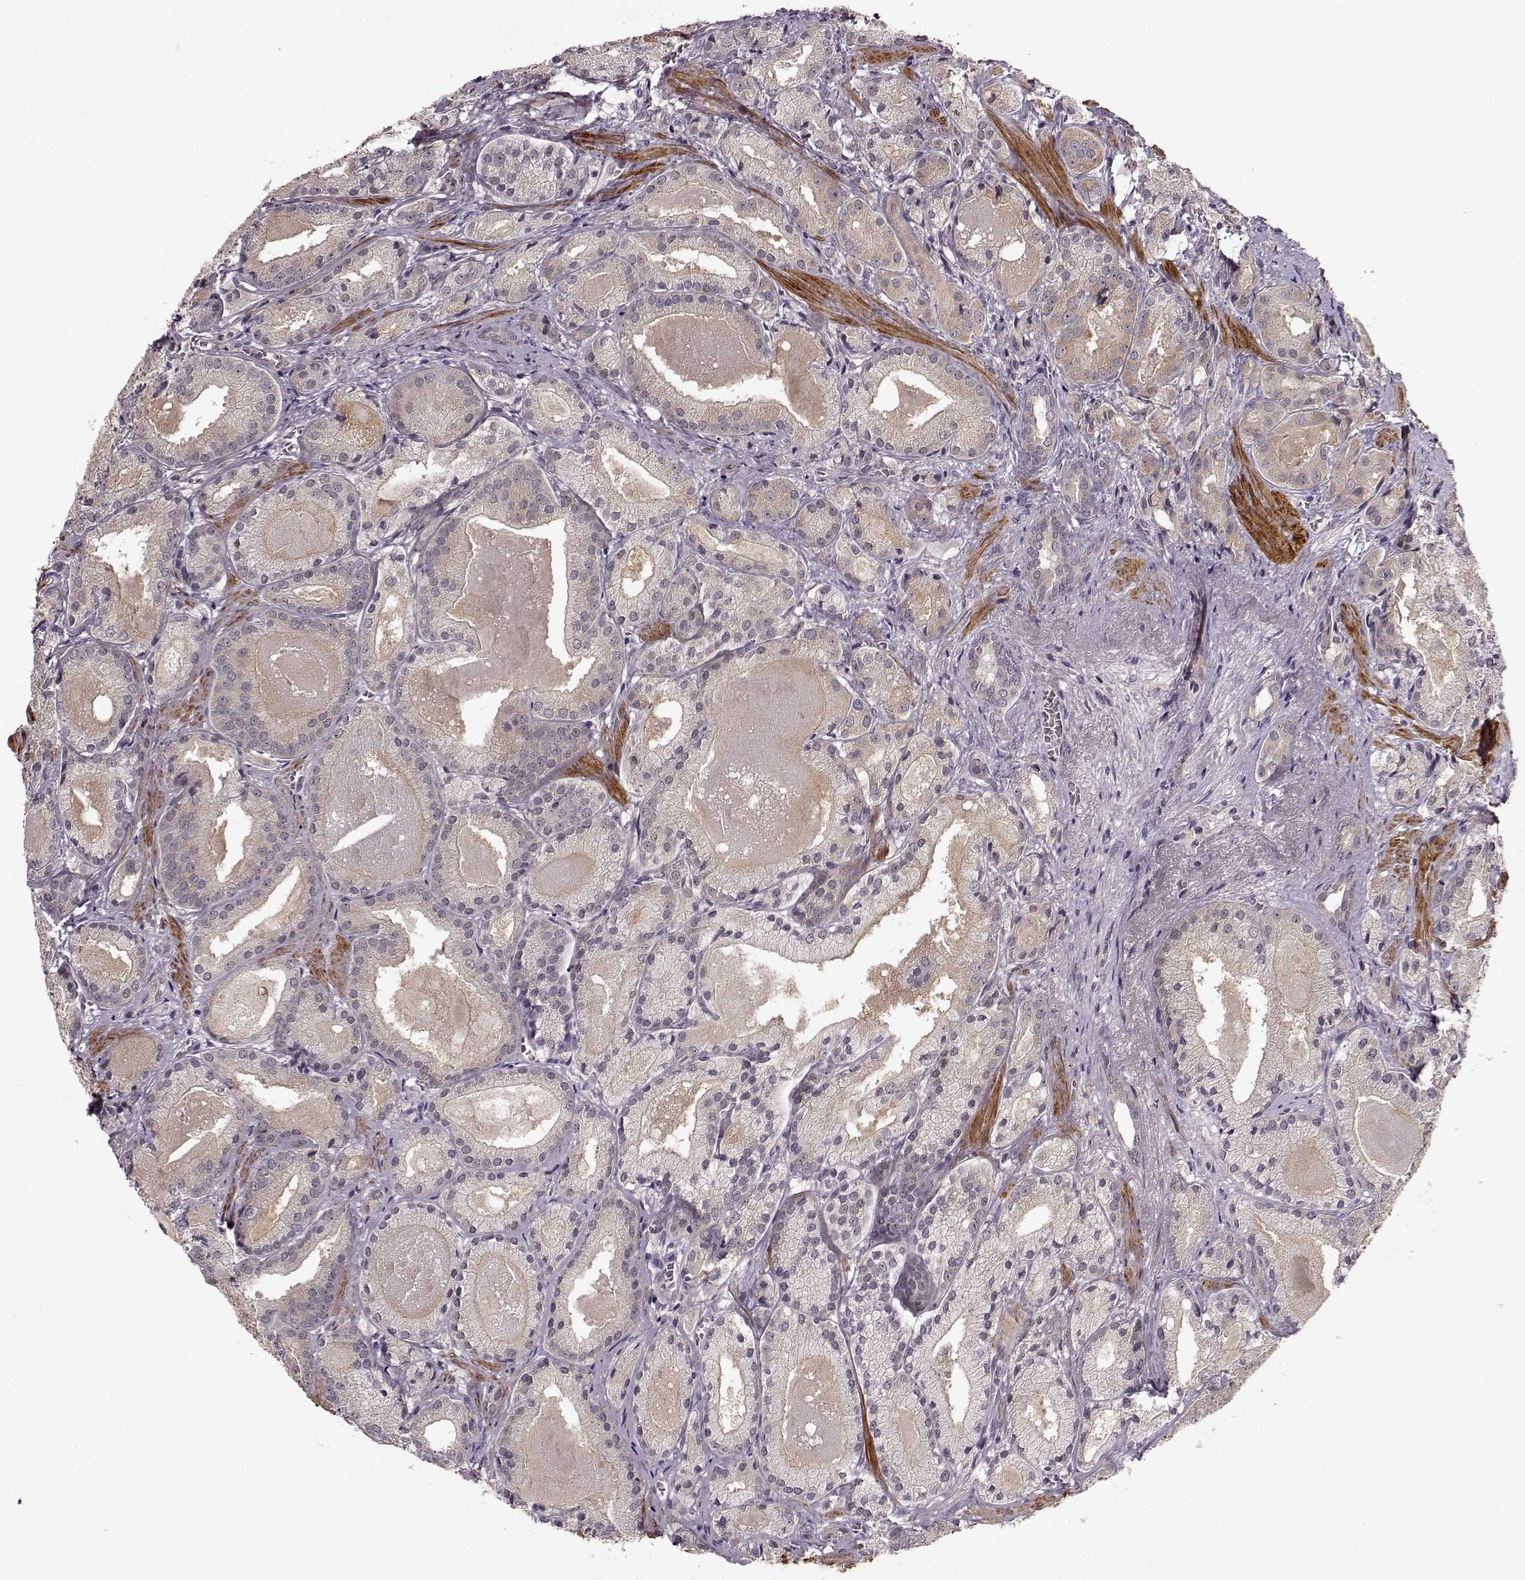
{"staining": {"intensity": "negative", "quantity": "none", "location": "none"}, "tissue": "prostate cancer", "cell_type": "Tumor cells", "image_type": "cancer", "snomed": [{"axis": "morphology", "description": "Adenocarcinoma, High grade"}, {"axis": "topography", "description": "Prostate"}], "caption": "Immunohistochemistry (IHC) image of neoplastic tissue: human prostate adenocarcinoma (high-grade) stained with DAB demonstrates no significant protein positivity in tumor cells. (Brightfield microscopy of DAB (3,3'-diaminobenzidine) immunohistochemistry at high magnification).", "gene": "SLAIN2", "patient": {"sex": "male", "age": 66}}